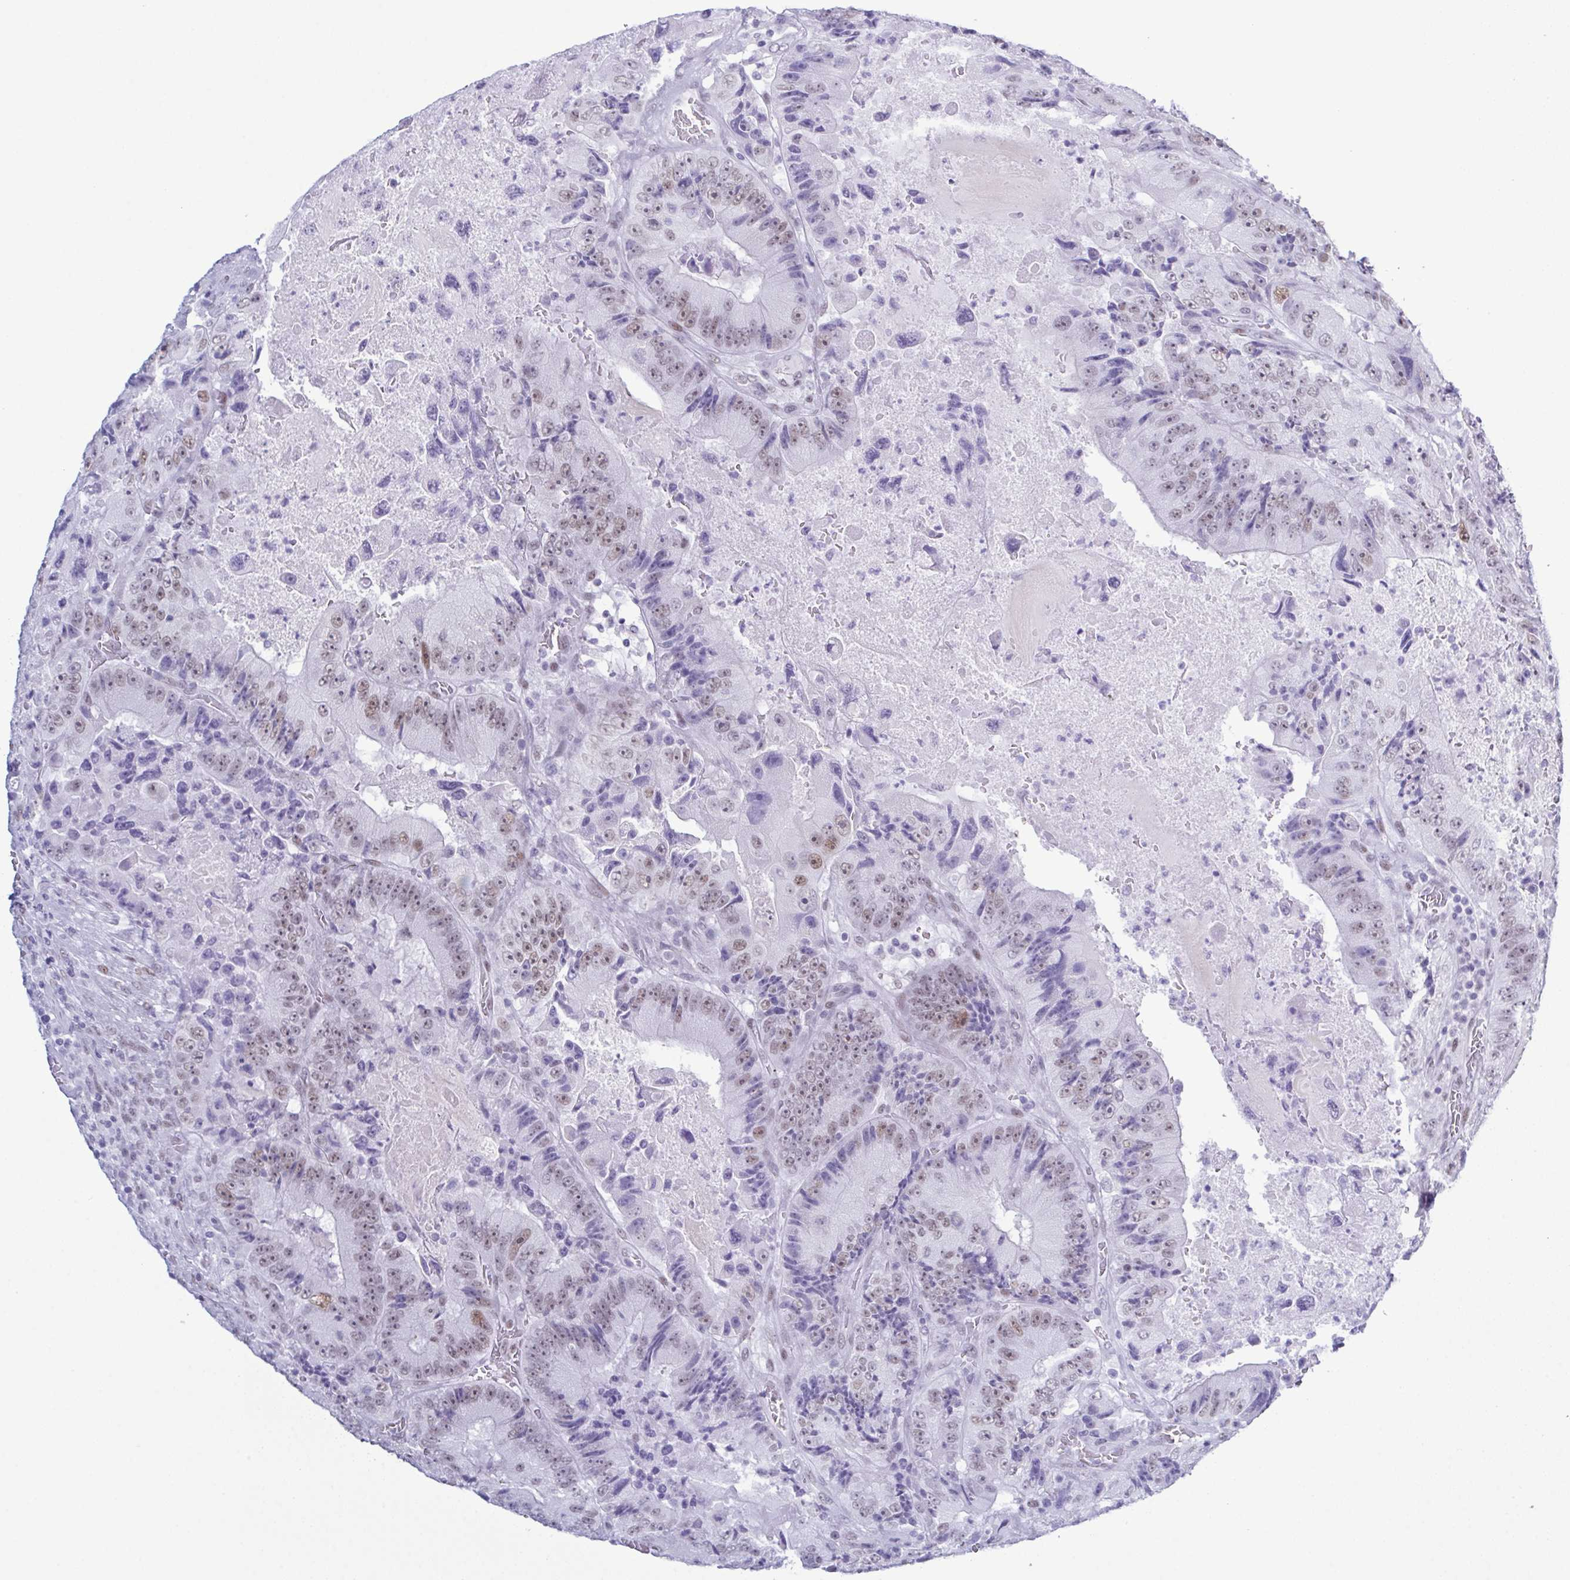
{"staining": {"intensity": "moderate", "quantity": "25%-75%", "location": "nuclear"}, "tissue": "colorectal cancer", "cell_type": "Tumor cells", "image_type": "cancer", "snomed": [{"axis": "morphology", "description": "Adenocarcinoma, NOS"}, {"axis": "topography", "description": "Colon"}], "caption": "Colorectal cancer stained with immunohistochemistry (IHC) demonstrates moderate nuclear staining in about 25%-75% of tumor cells. (Brightfield microscopy of DAB IHC at high magnification).", "gene": "SUGP2", "patient": {"sex": "female", "age": 86}}